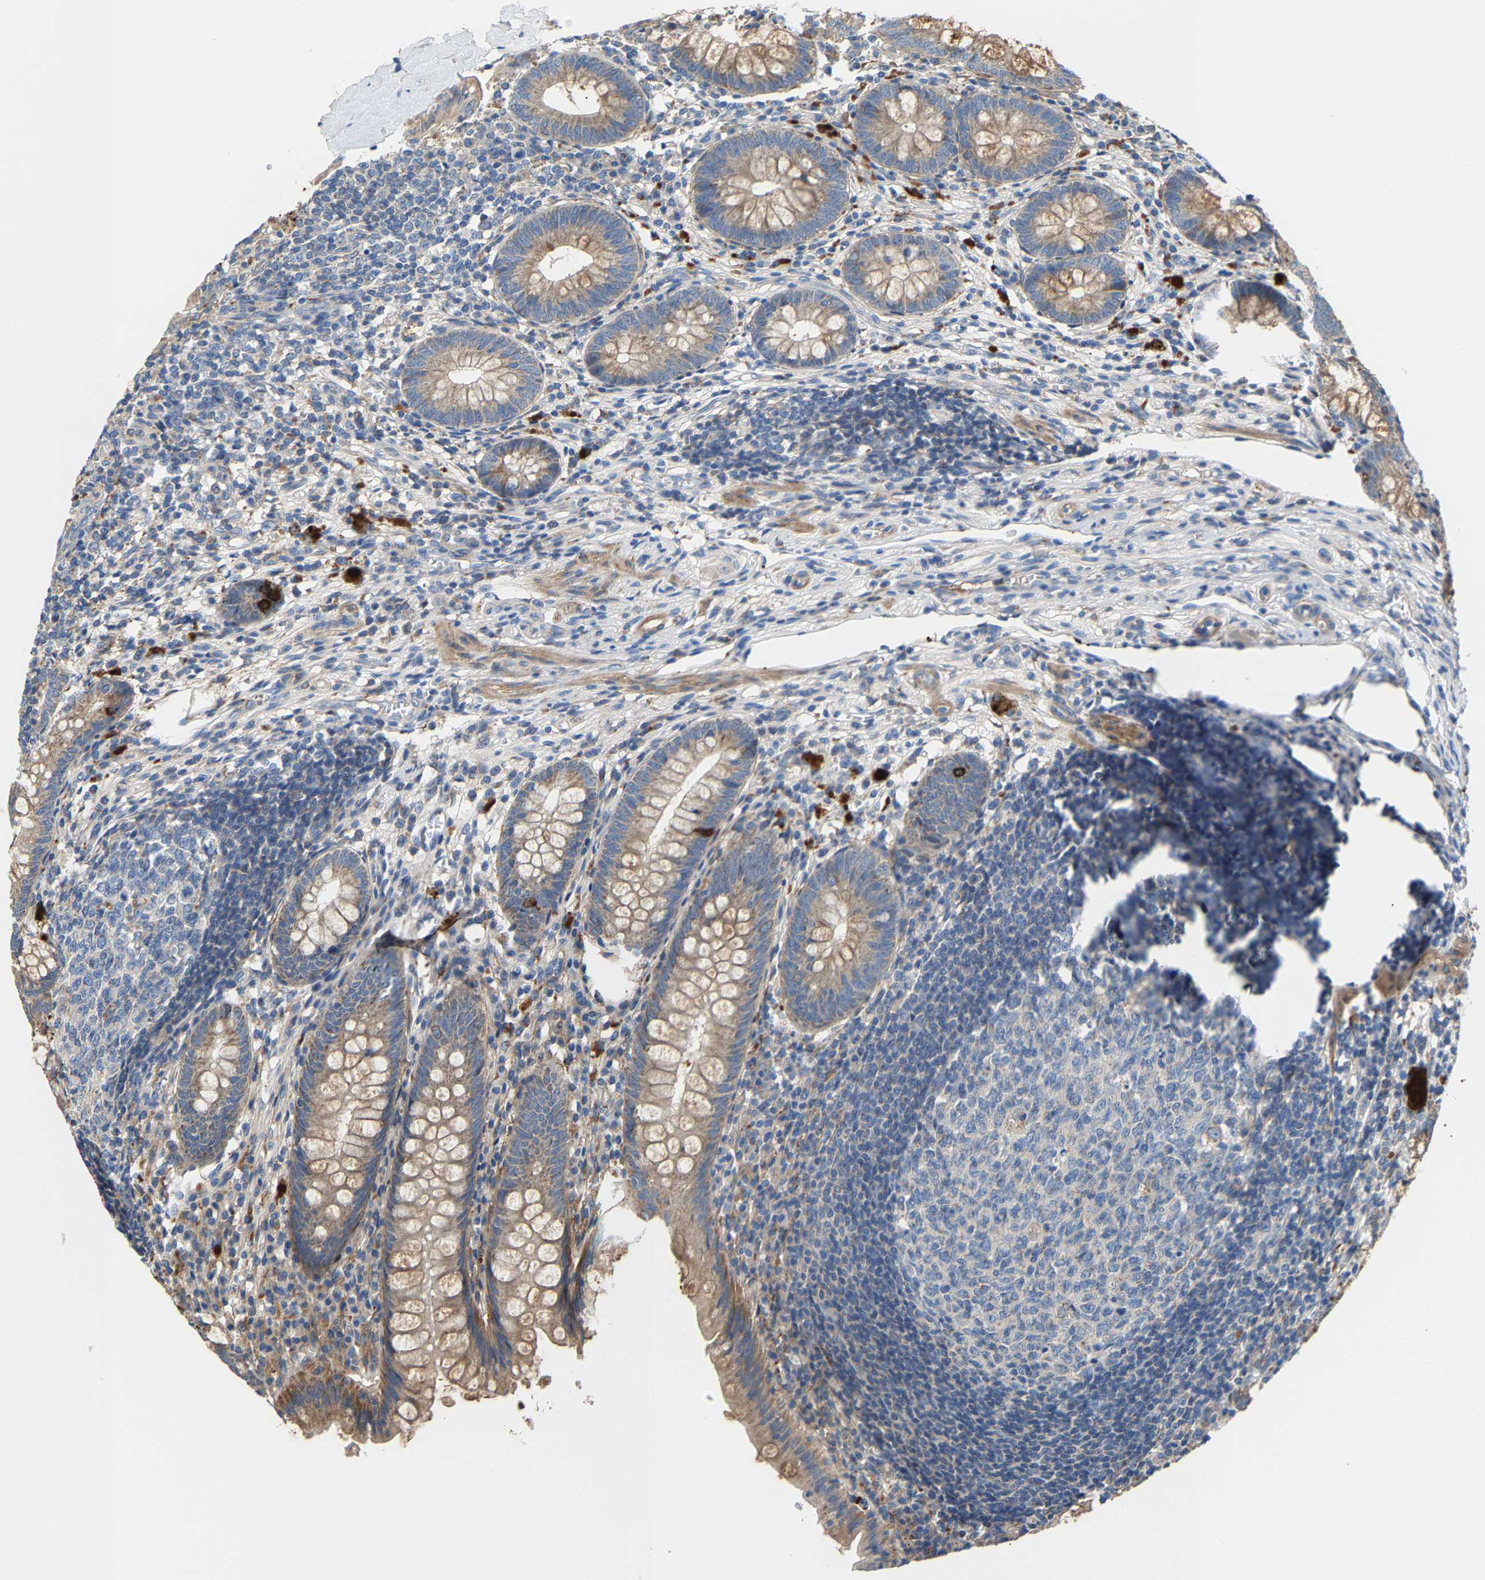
{"staining": {"intensity": "weak", "quantity": "<25%", "location": "cytoplasmic/membranous"}, "tissue": "appendix", "cell_type": "Glandular cells", "image_type": "normal", "snomed": [{"axis": "morphology", "description": "Normal tissue, NOS"}, {"axis": "topography", "description": "Appendix"}], "caption": "The image shows no significant staining in glandular cells of appendix. (Brightfield microscopy of DAB (3,3'-diaminobenzidine) IHC at high magnification).", "gene": "CCDC171", "patient": {"sex": "male", "age": 56}}